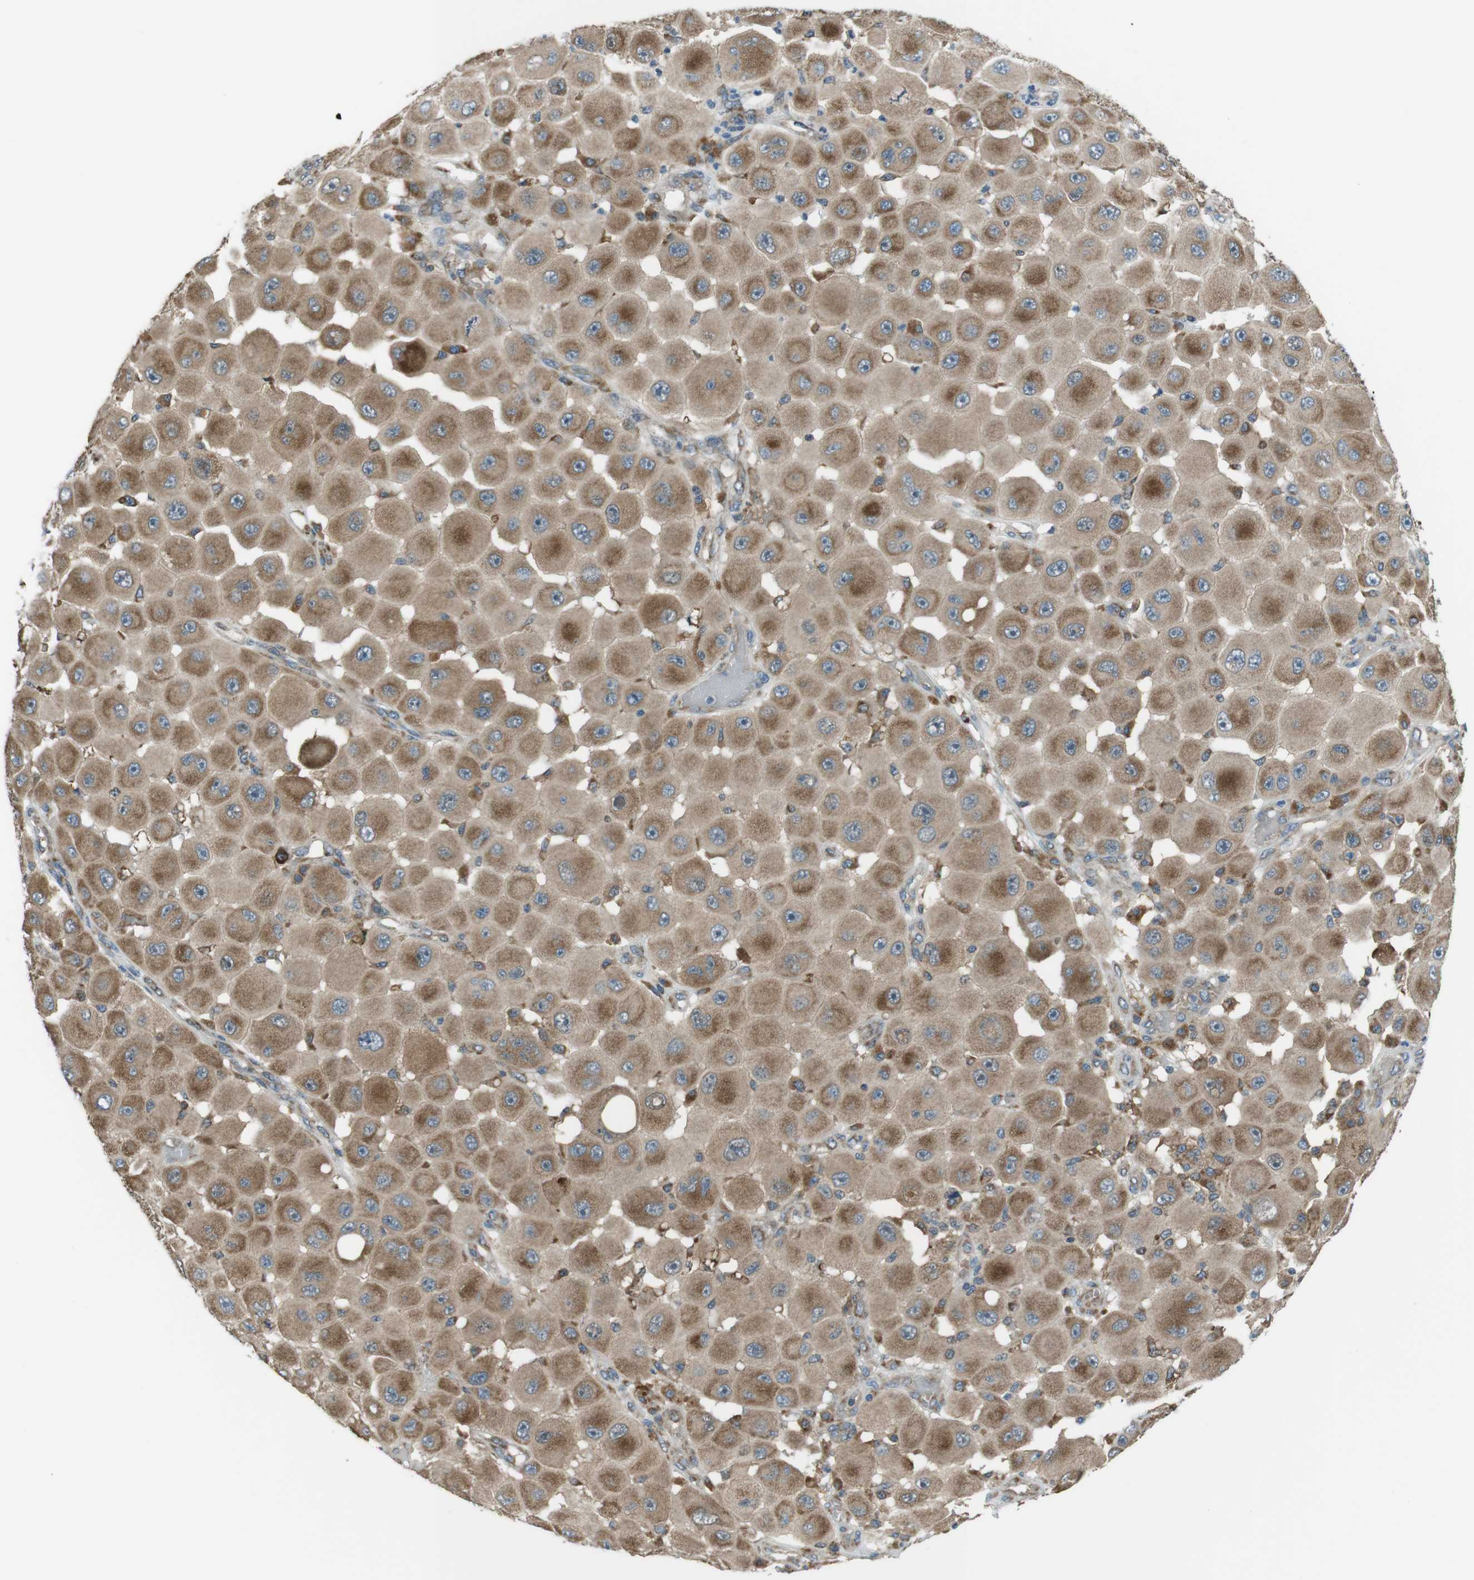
{"staining": {"intensity": "moderate", "quantity": ">75%", "location": "cytoplasmic/membranous"}, "tissue": "melanoma", "cell_type": "Tumor cells", "image_type": "cancer", "snomed": [{"axis": "morphology", "description": "Malignant melanoma, NOS"}, {"axis": "topography", "description": "Skin"}], "caption": "Moderate cytoplasmic/membranous positivity for a protein is identified in approximately >75% of tumor cells of melanoma using immunohistochemistry.", "gene": "SSR3", "patient": {"sex": "female", "age": 81}}